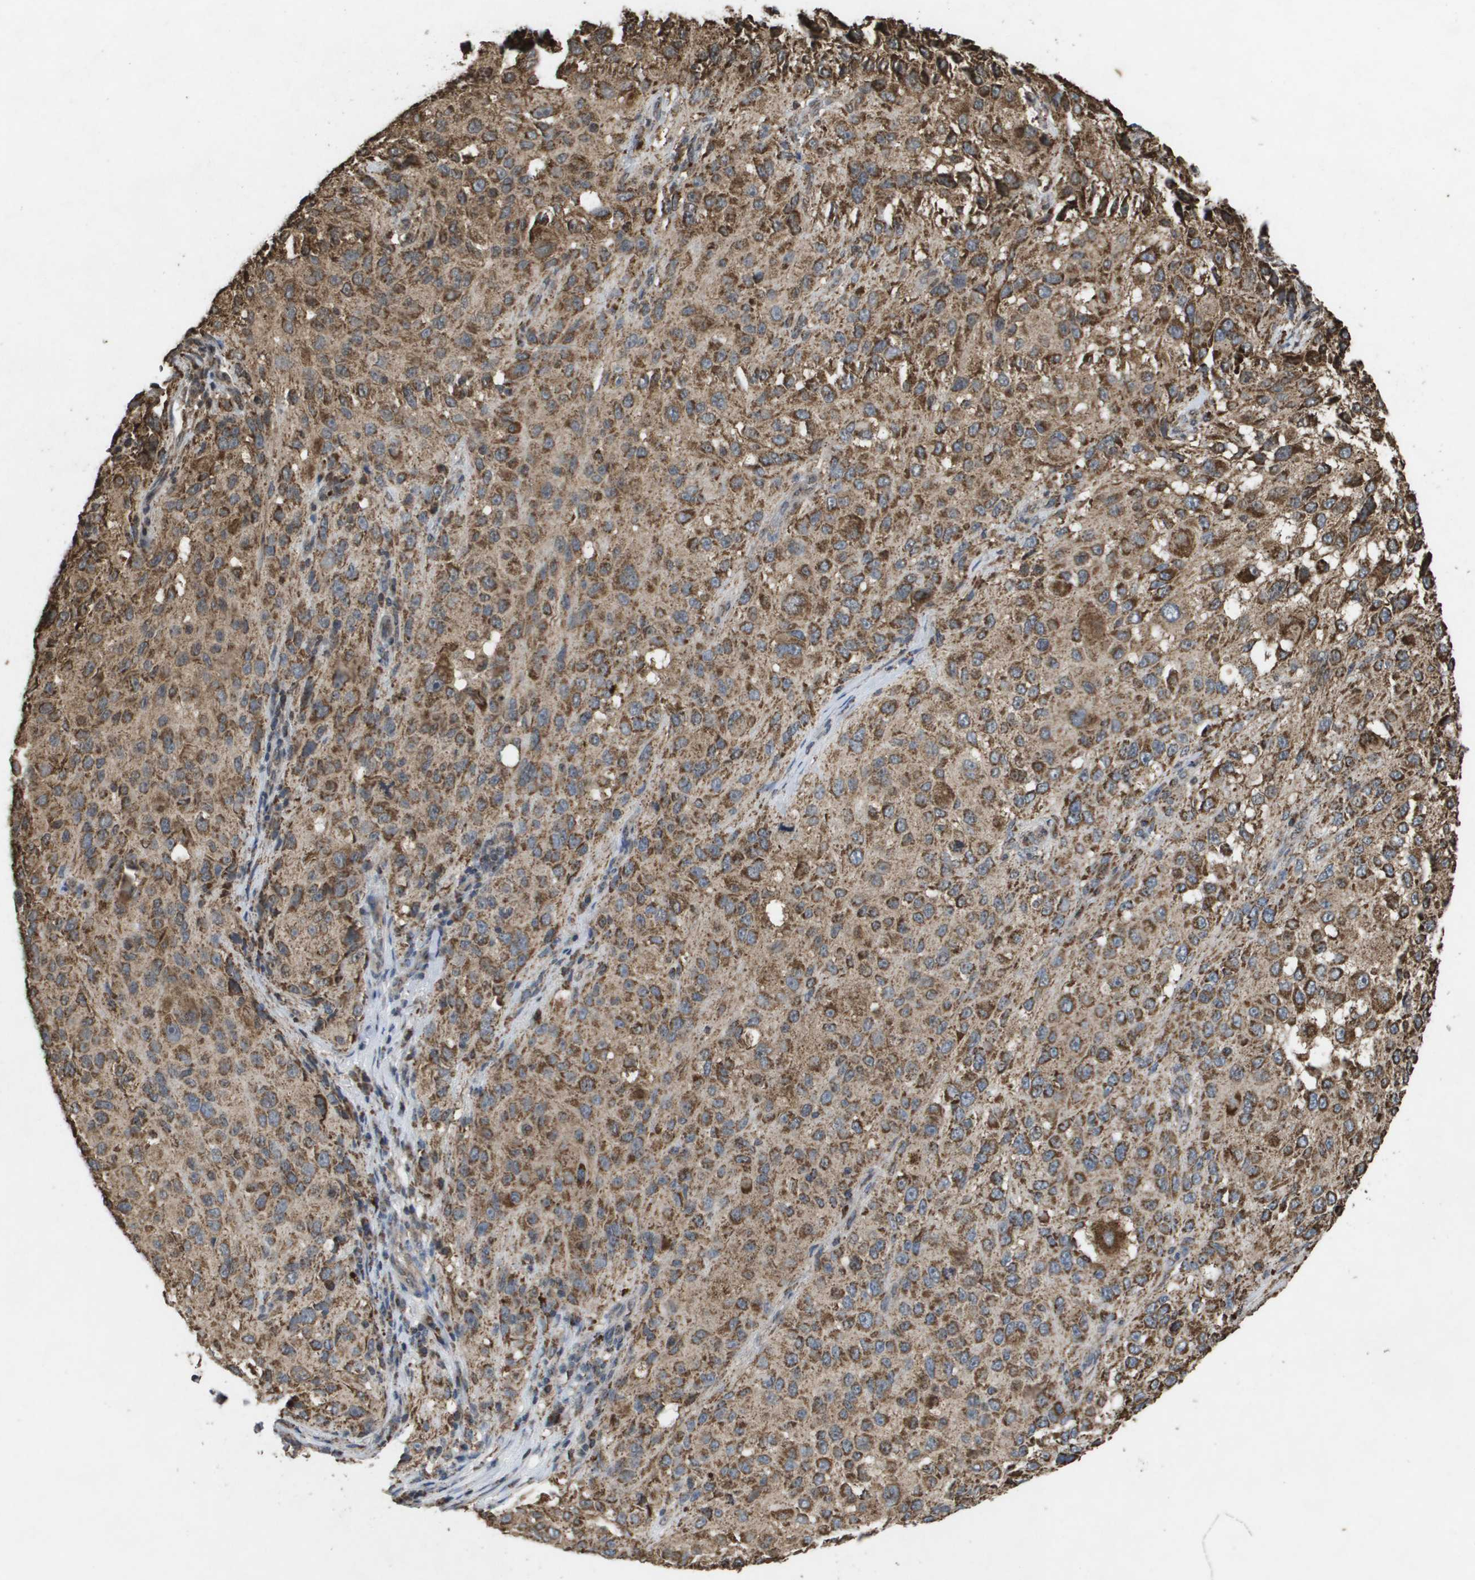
{"staining": {"intensity": "moderate", "quantity": ">75%", "location": "cytoplasmic/membranous"}, "tissue": "melanoma", "cell_type": "Tumor cells", "image_type": "cancer", "snomed": [{"axis": "morphology", "description": "Necrosis, NOS"}, {"axis": "morphology", "description": "Malignant melanoma, NOS"}, {"axis": "topography", "description": "Skin"}], "caption": "Protein staining displays moderate cytoplasmic/membranous positivity in about >75% of tumor cells in malignant melanoma. The staining was performed using DAB (3,3'-diaminobenzidine) to visualize the protein expression in brown, while the nuclei were stained in blue with hematoxylin (Magnification: 20x).", "gene": "HSPE1", "patient": {"sex": "female", "age": 87}}